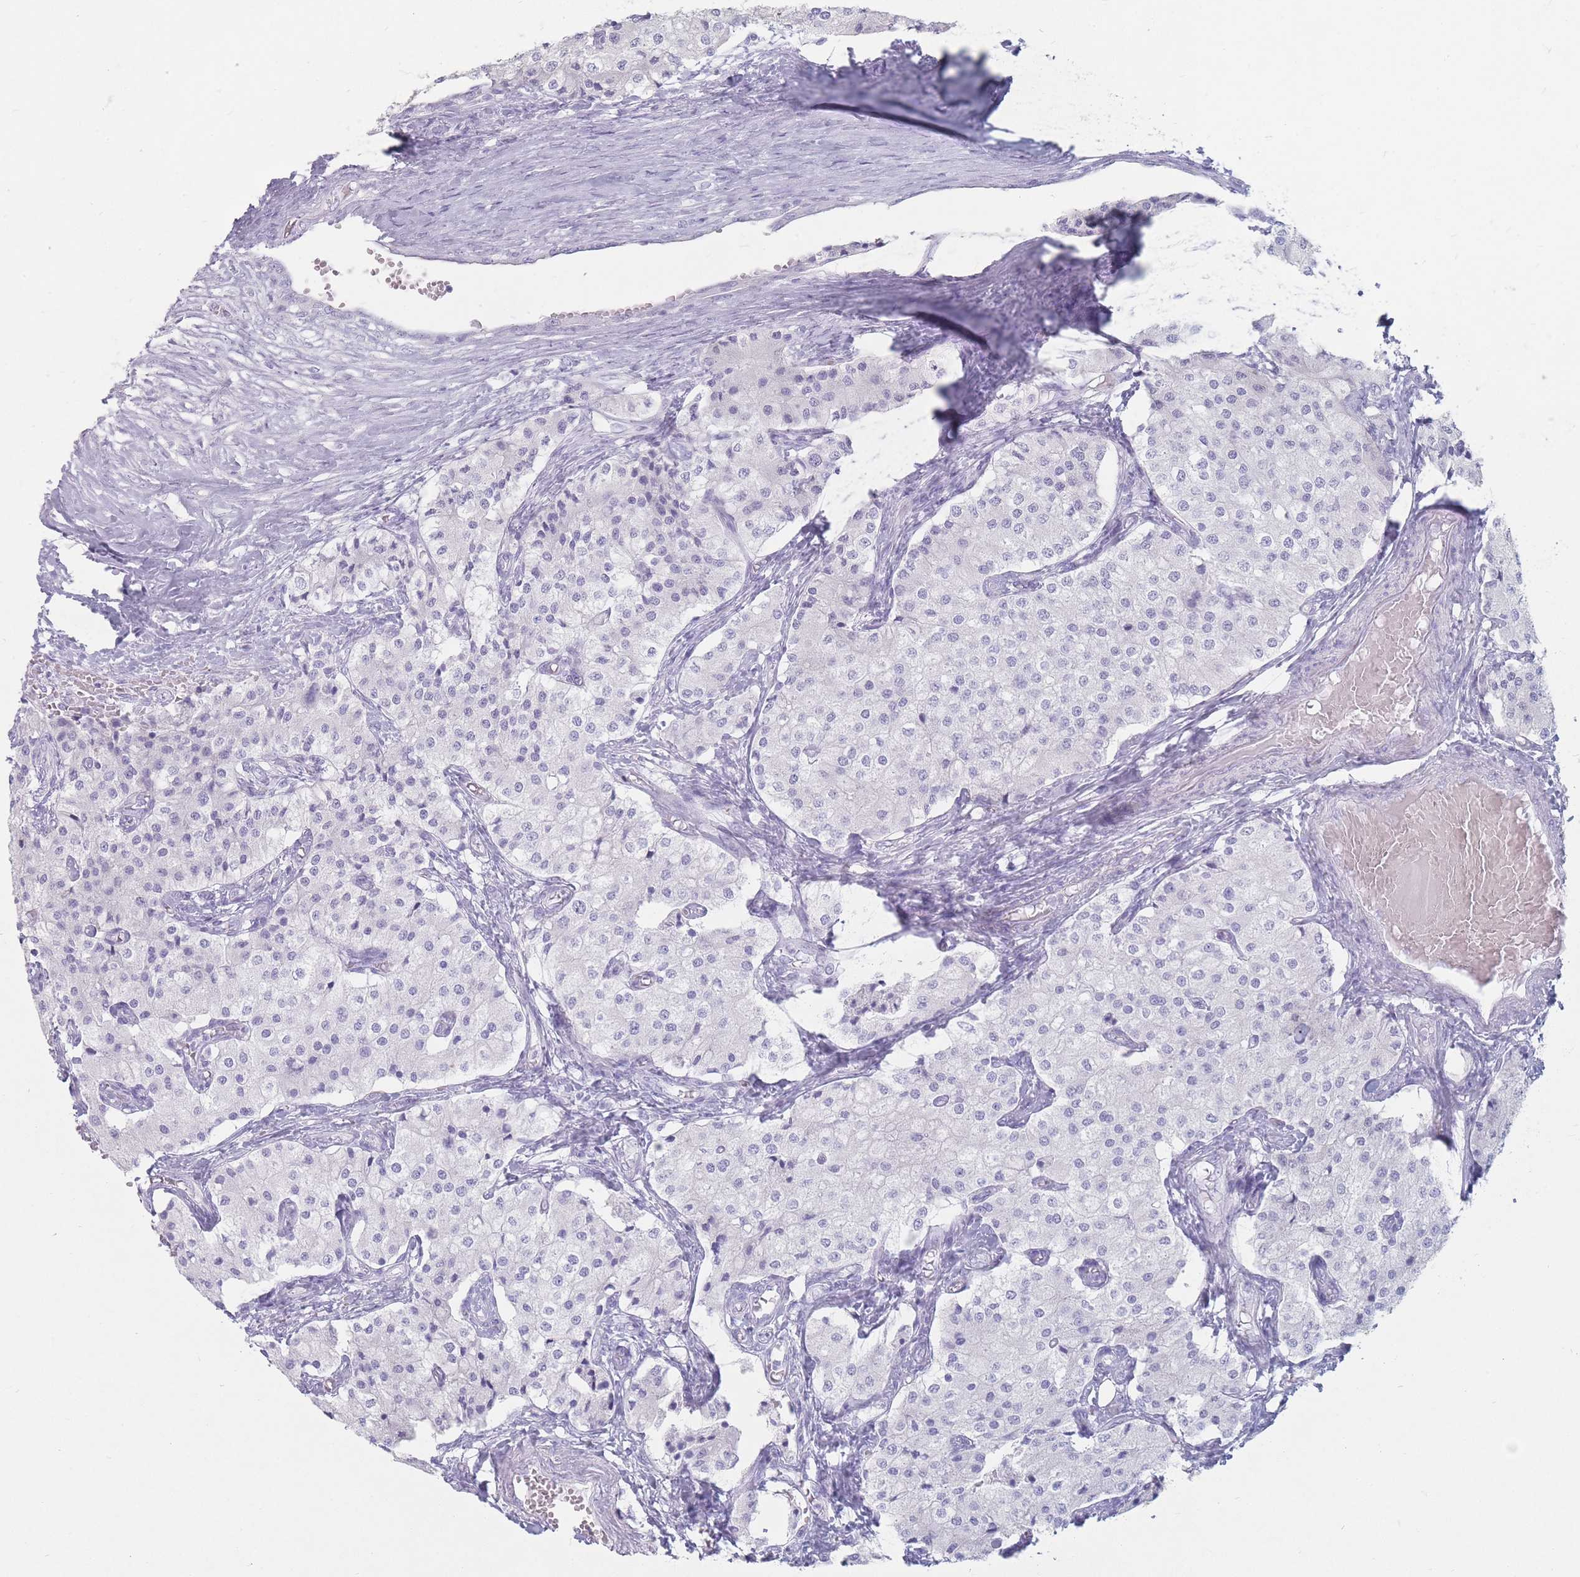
{"staining": {"intensity": "negative", "quantity": "none", "location": "none"}, "tissue": "carcinoid", "cell_type": "Tumor cells", "image_type": "cancer", "snomed": [{"axis": "morphology", "description": "Carcinoid, malignant, NOS"}, {"axis": "topography", "description": "Colon"}], "caption": "Carcinoid stained for a protein using IHC shows no staining tumor cells.", "gene": "ST3GAL5", "patient": {"sex": "female", "age": 52}}